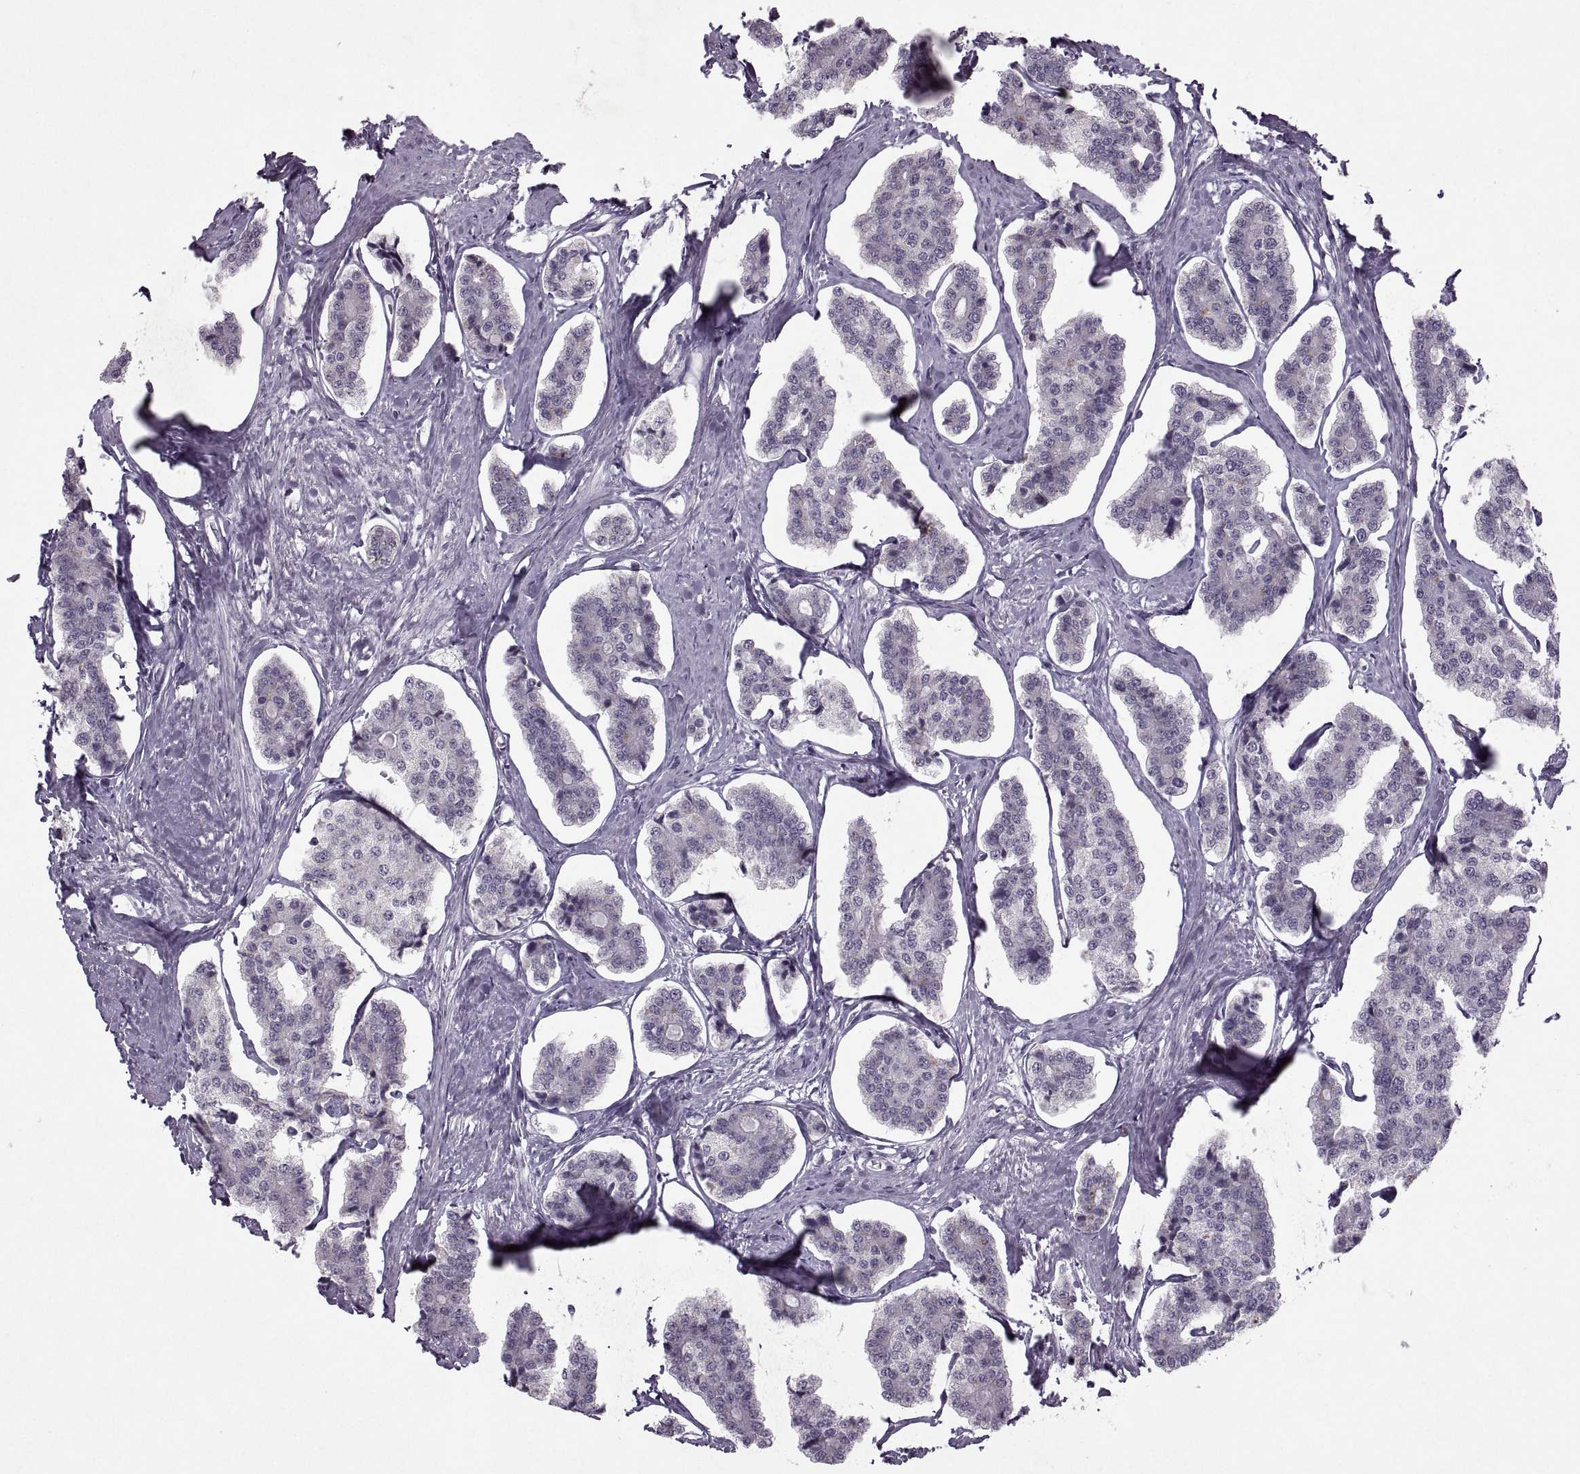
{"staining": {"intensity": "negative", "quantity": "none", "location": "none"}, "tissue": "carcinoid", "cell_type": "Tumor cells", "image_type": "cancer", "snomed": [{"axis": "morphology", "description": "Carcinoid, malignant, NOS"}, {"axis": "topography", "description": "Small intestine"}], "caption": "This is an IHC photomicrograph of carcinoid (malignant). There is no positivity in tumor cells.", "gene": "MGAT4D", "patient": {"sex": "female", "age": 65}}